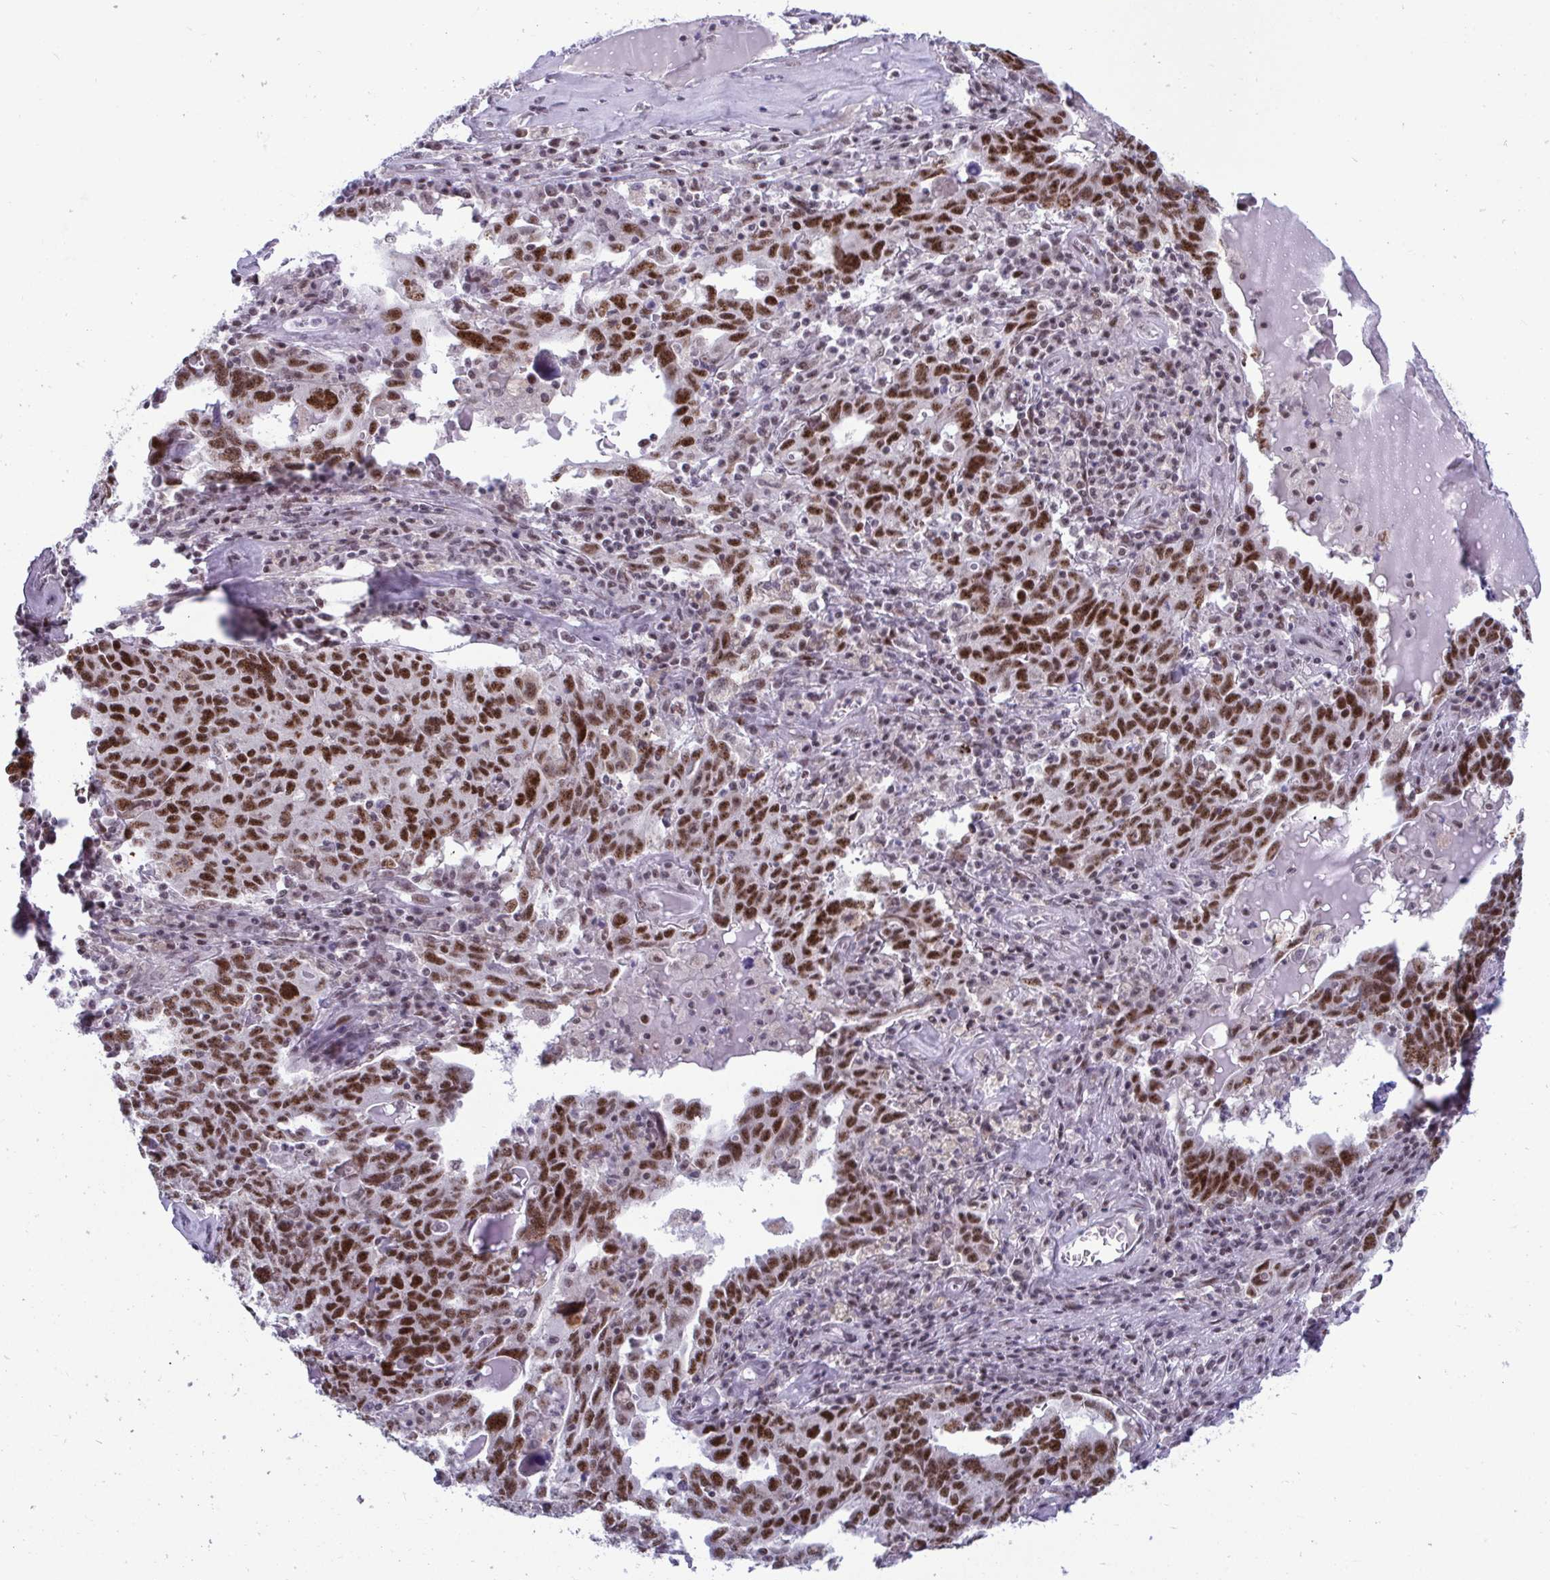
{"staining": {"intensity": "strong", "quantity": ">75%", "location": "nuclear"}, "tissue": "ovarian cancer", "cell_type": "Tumor cells", "image_type": "cancer", "snomed": [{"axis": "morphology", "description": "Carcinoma, endometroid"}, {"axis": "topography", "description": "Ovary"}], "caption": "Strong nuclear protein staining is present in approximately >75% of tumor cells in ovarian cancer.", "gene": "WBP11", "patient": {"sex": "female", "age": 62}}